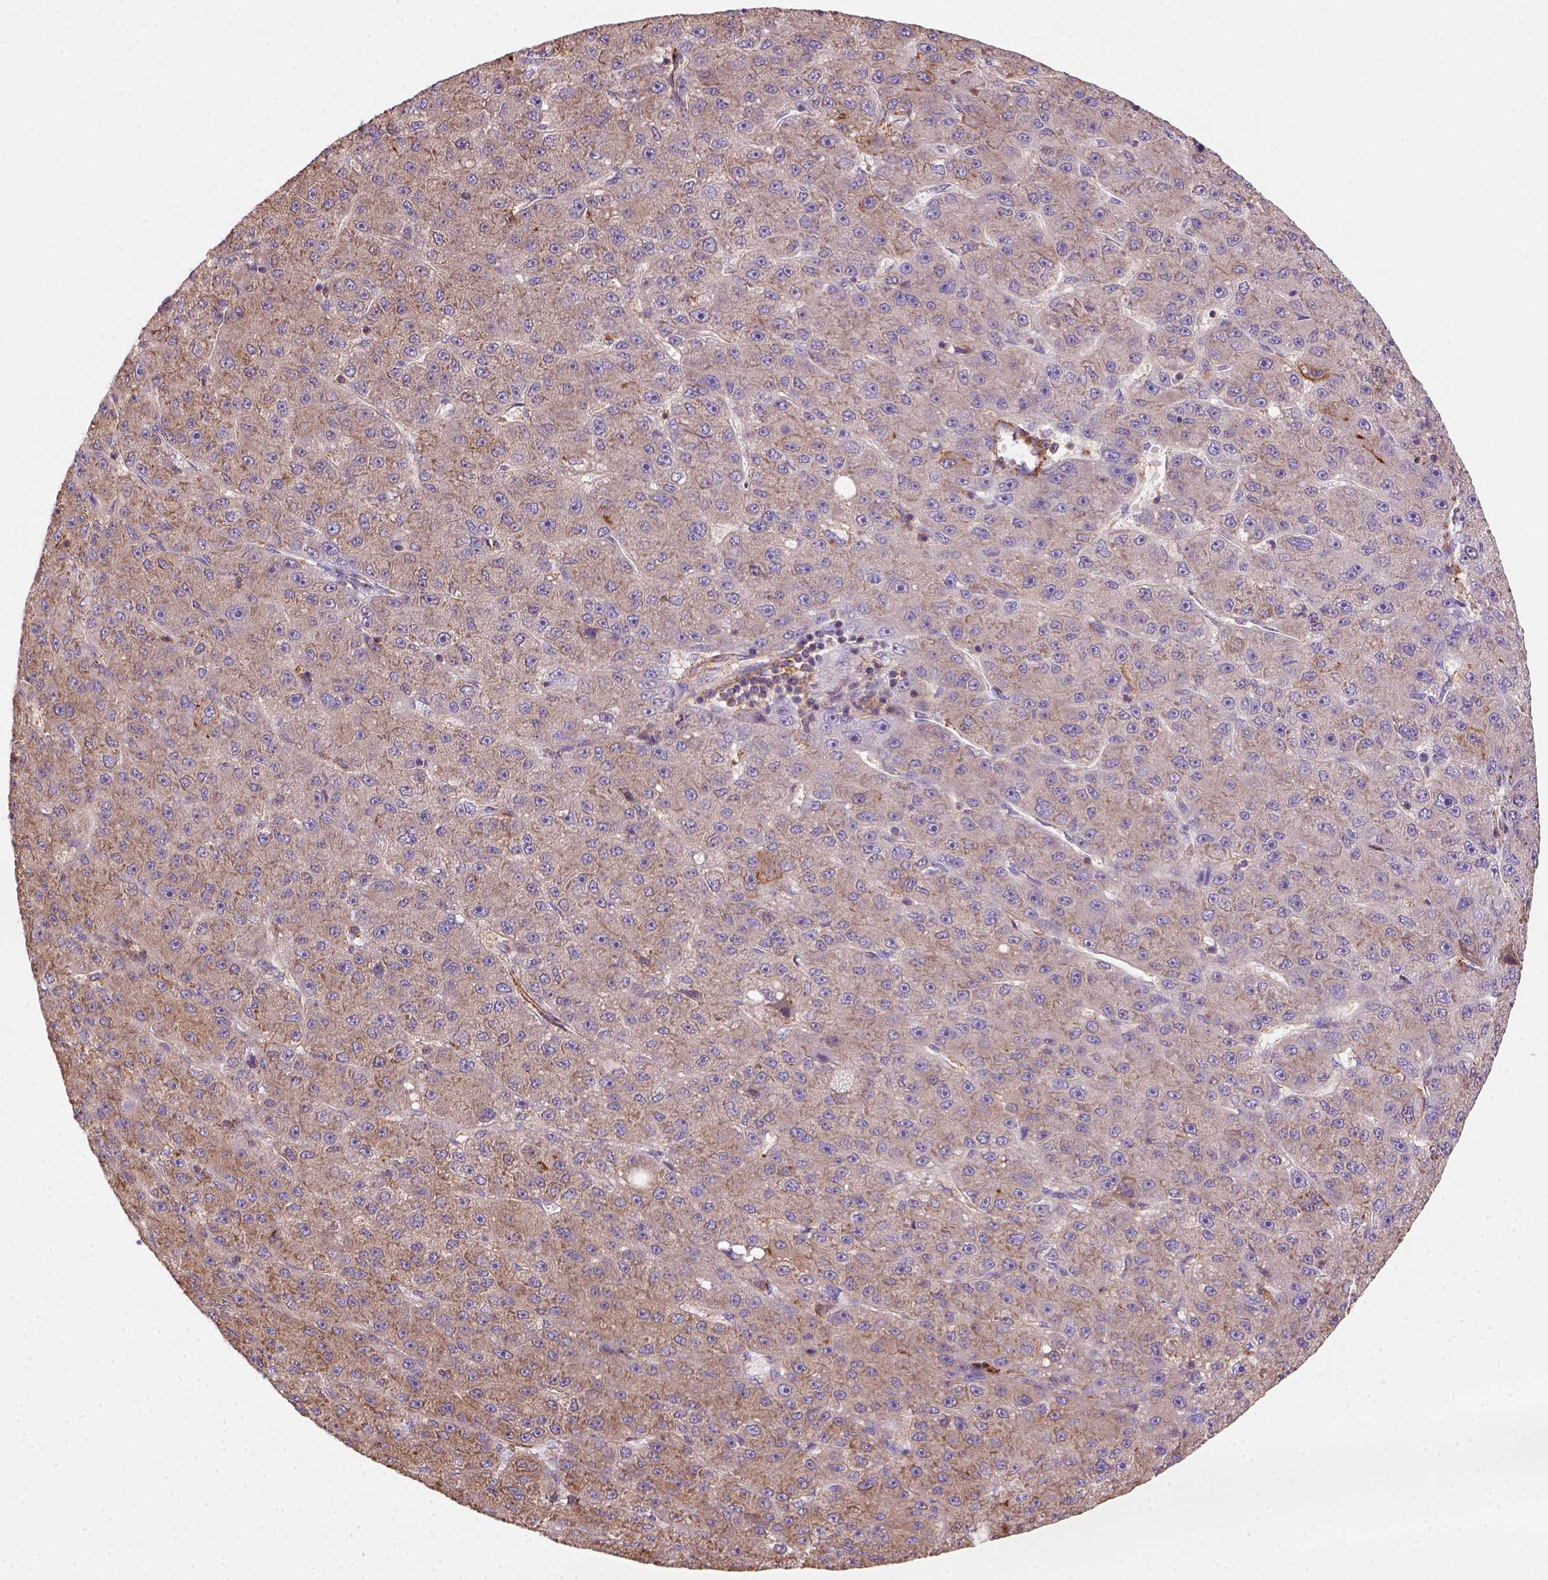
{"staining": {"intensity": "moderate", "quantity": ">75%", "location": "cytoplasmic/membranous"}, "tissue": "liver cancer", "cell_type": "Tumor cells", "image_type": "cancer", "snomed": [{"axis": "morphology", "description": "Carcinoma, Hepatocellular, NOS"}, {"axis": "topography", "description": "Liver"}], "caption": "Liver hepatocellular carcinoma stained with a brown dye exhibits moderate cytoplasmic/membranous positive expression in about >75% of tumor cells.", "gene": "GPRC5D", "patient": {"sex": "male", "age": 67}}